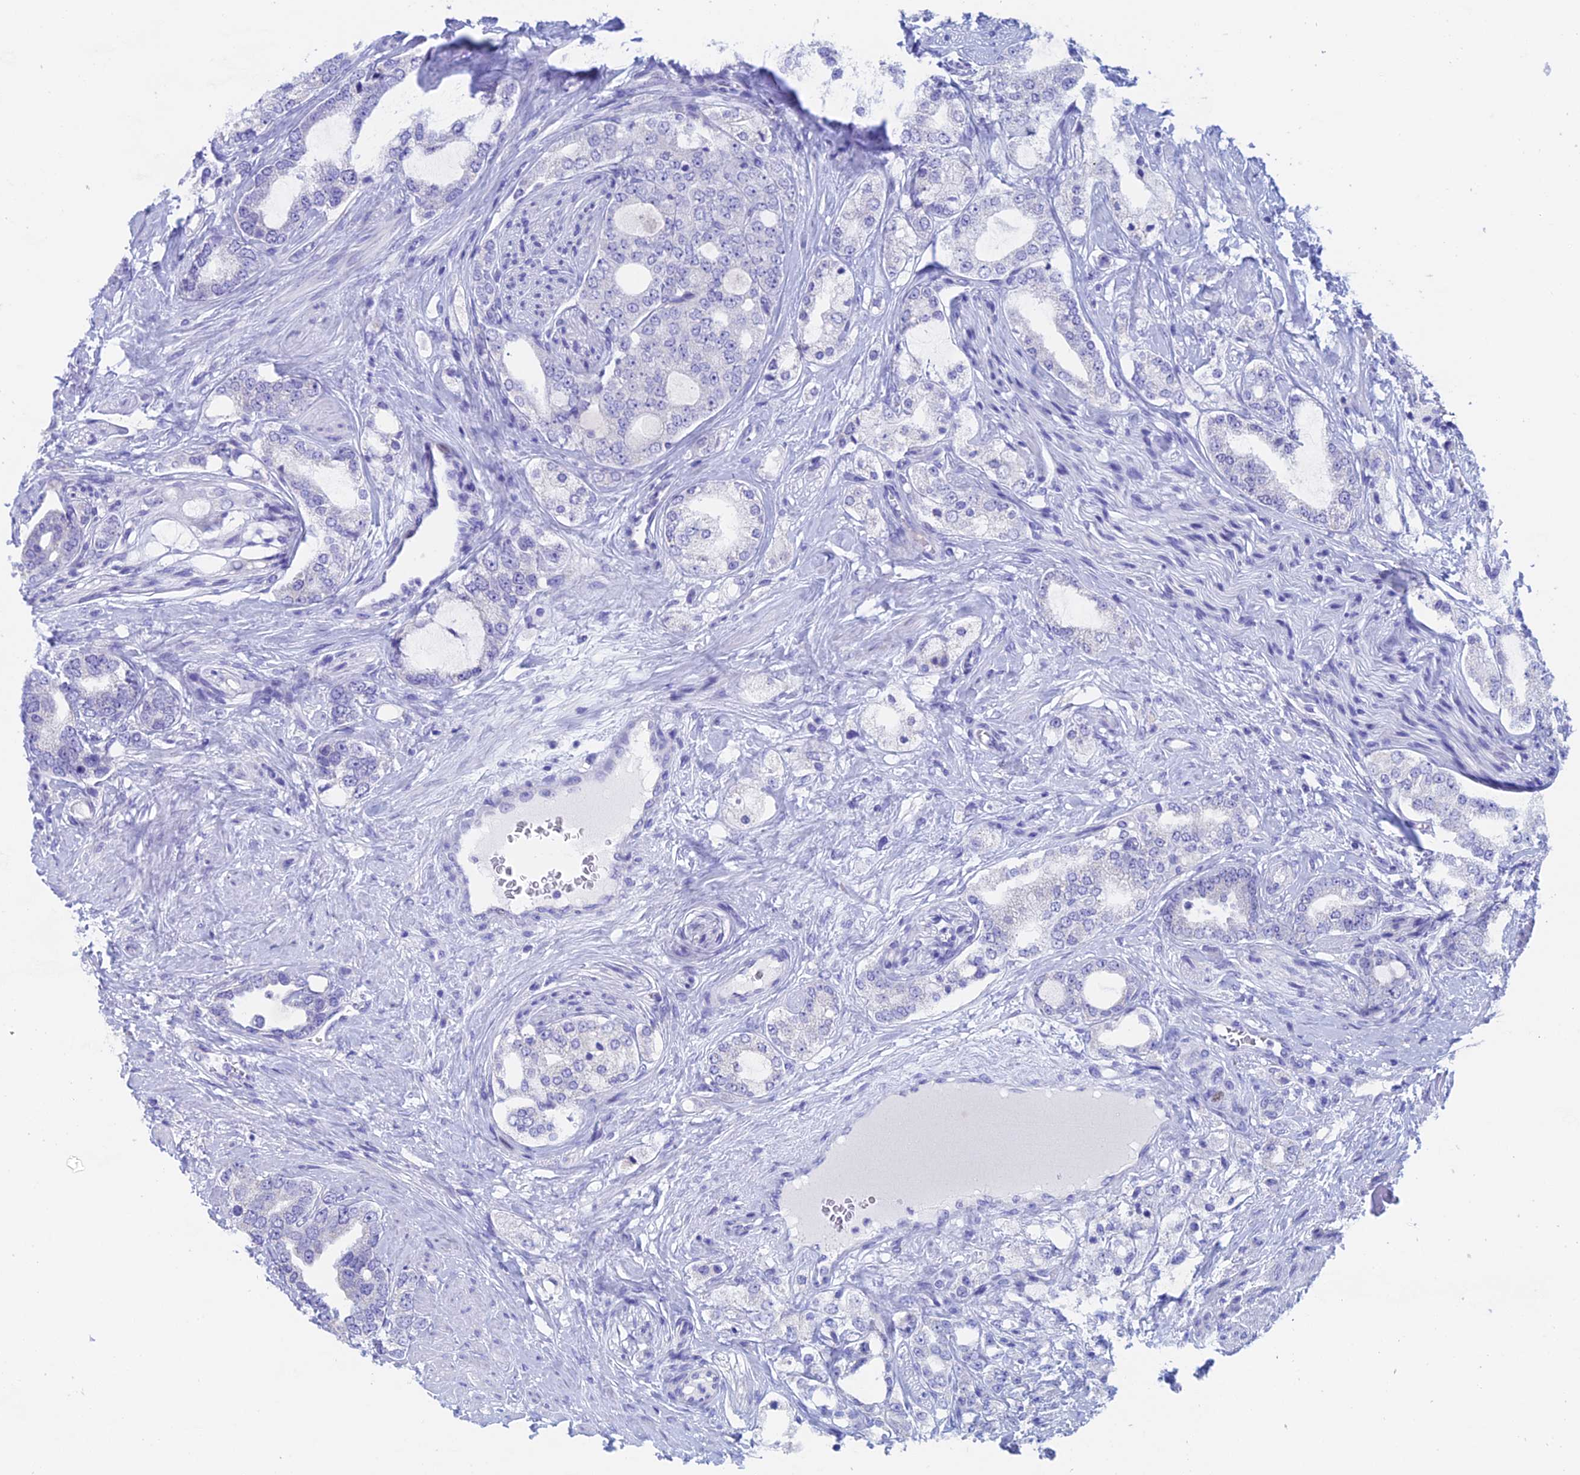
{"staining": {"intensity": "negative", "quantity": "none", "location": "none"}, "tissue": "prostate cancer", "cell_type": "Tumor cells", "image_type": "cancer", "snomed": [{"axis": "morphology", "description": "Adenocarcinoma, High grade"}, {"axis": "topography", "description": "Prostate"}], "caption": "An image of human prostate adenocarcinoma (high-grade) is negative for staining in tumor cells. Brightfield microscopy of immunohistochemistry (IHC) stained with DAB (brown) and hematoxylin (blue), captured at high magnification.", "gene": "PSMC3IP", "patient": {"sex": "male", "age": 64}}